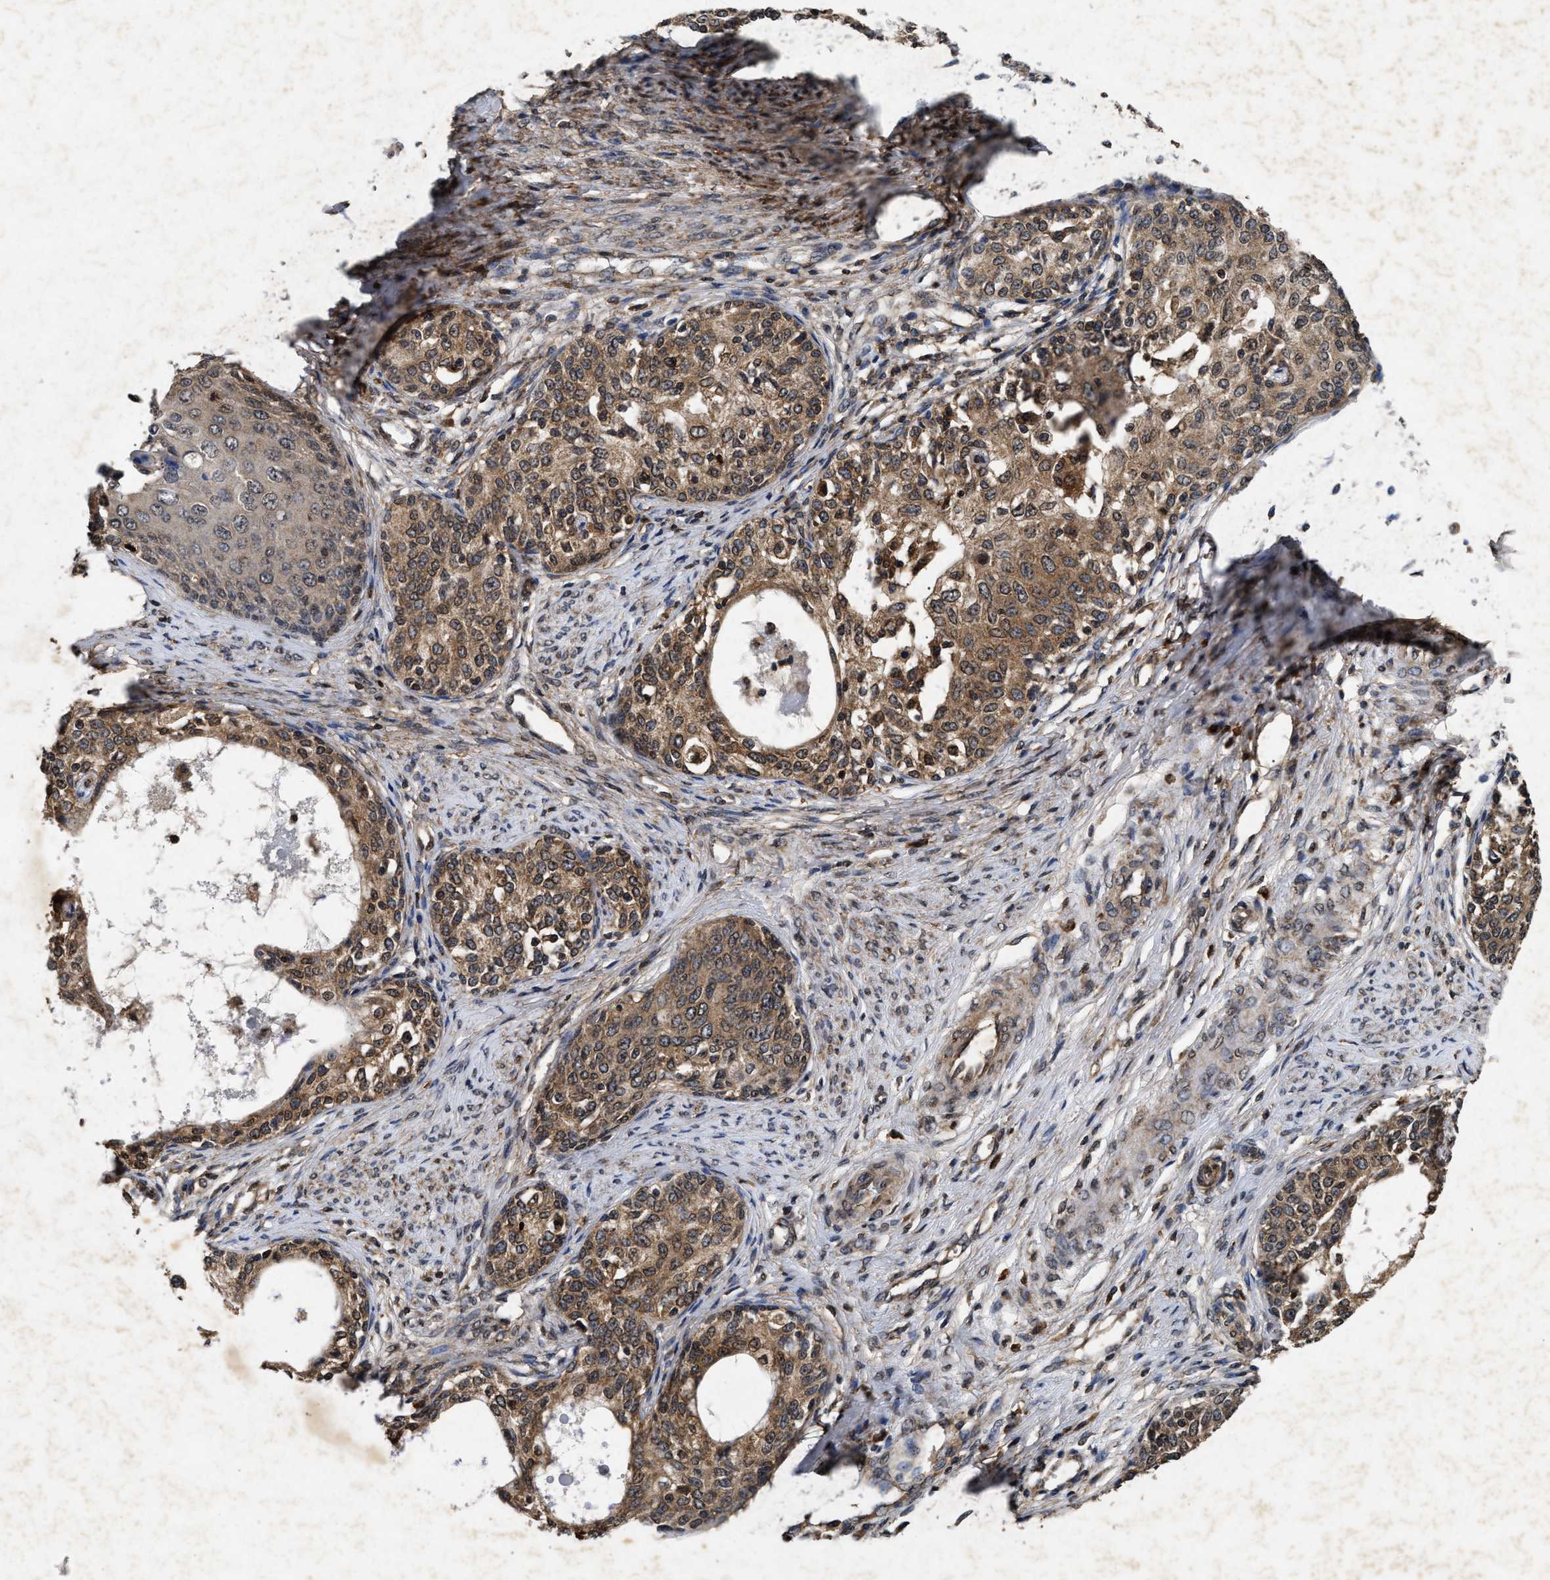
{"staining": {"intensity": "moderate", "quantity": ">75%", "location": "cytoplasmic/membranous"}, "tissue": "cervical cancer", "cell_type": "Tumor cells", "image_type": "cancer", "snomed": [{"axis": "morphology", "description": "Squamous cell carcinoma, NOS"}, {"axis": "morphology", "description": "Adenocarcinoma, NOS"}, {"axis": "topography", "description": "Cervix"}], "caption": "The micrograph demonstrates staining of cervical cancer, revealing moderate cytoplasmic/membranous protein positivity (brown color) within tumor cells.", "gene": "PDAP1", "patient": {"sex": "female", "age": 52}}